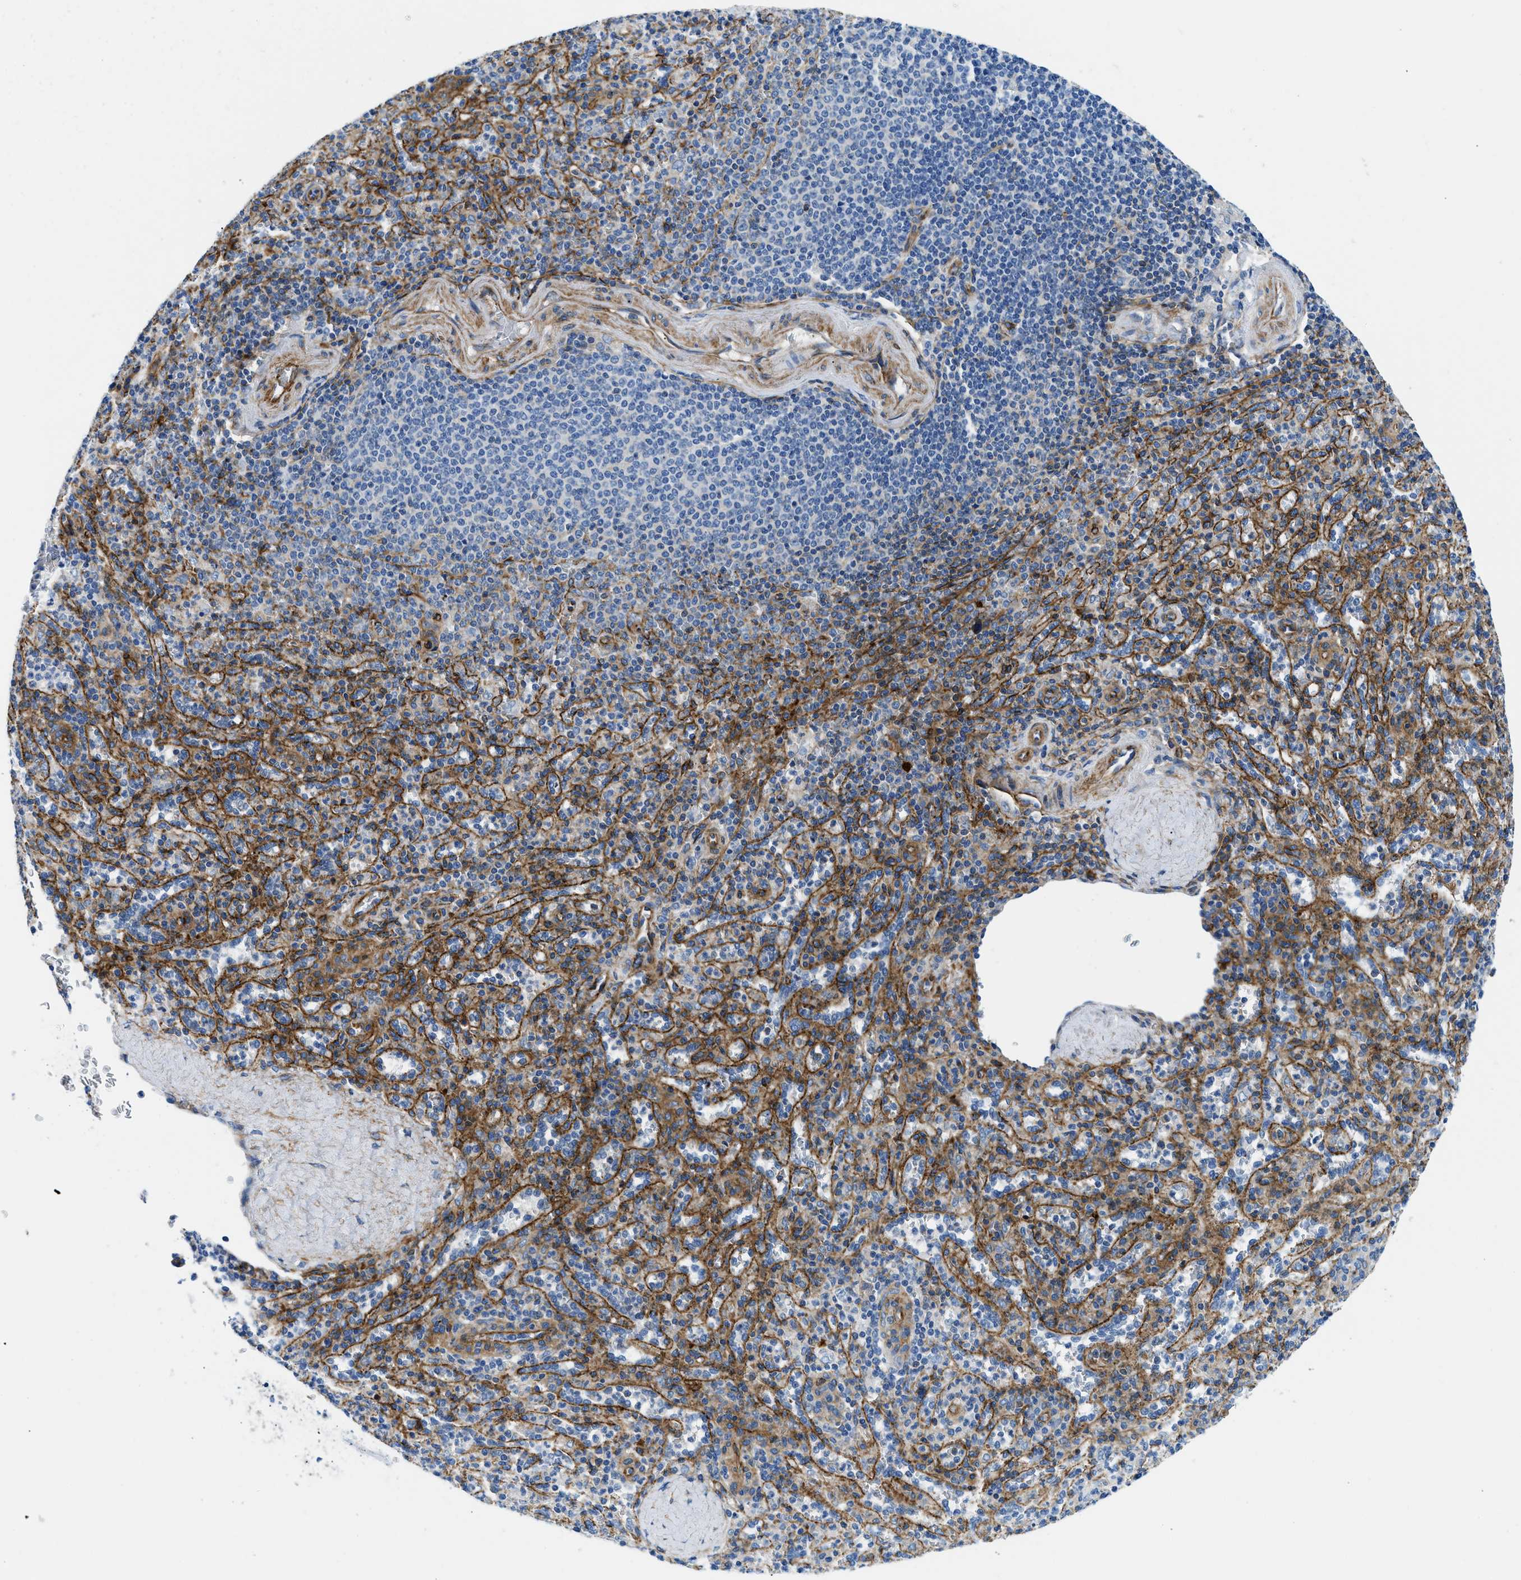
{"staining": {"intensity": "weak", "quantity": "25%-75%", "location": "cytoplasmic/membranous"}, "tissue": "spleen", "cell_type": "Cells in red pulp", "image_type": "normal", "snomed": [{"axis": "morphology", "description": "Normal tissue, NOS"}, {"axis": "topography", "description": "Spleen"}], "caption": "This micrograph demonstrates immunohistochemistry staining of normal spleen, with low weak cytoplasmic/membranous staining in about 25%-75% of cells in red pulp.", "gene": "CUTA", "patient": {"sex": "male", "age": 36}}